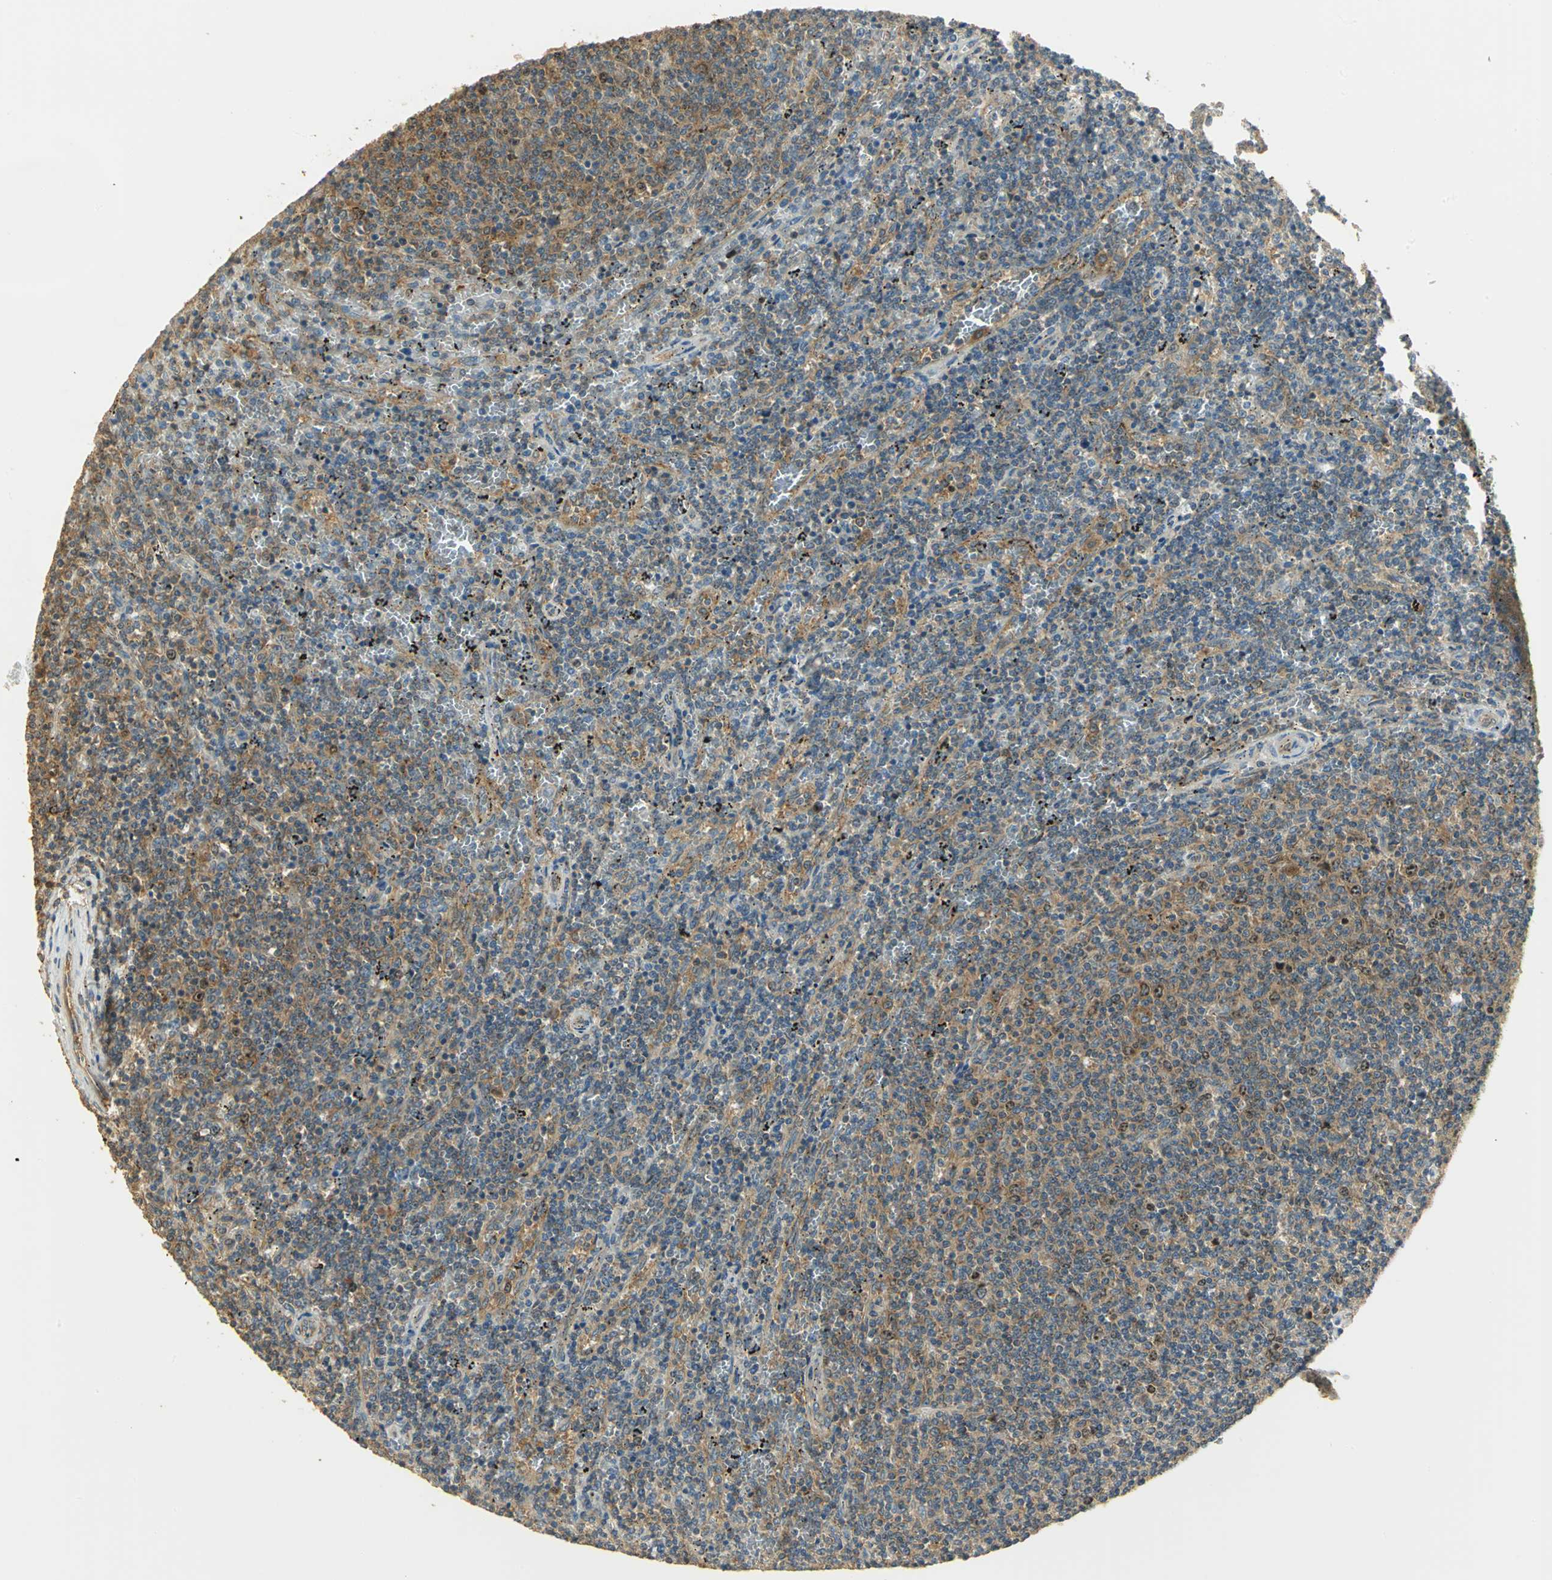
{"staining": {"intensity": "moderate", "quantity": "25%-75%", "location": "cytoplasmic/membranous,nuclear"}, "tissue": "lymphoma", "cell_type": "Tumor cells", "image_type": "cancer", "snomed": [{"axis": "morphology", "description": "Malignant lymphoma, non-Hodgkin's type, Low grade"}, {"axis": "topography", "description": "Spleen"}], "caption": "Low-grade malignant lymphoma, non-Hodgkin's type stained for a protein (brown) demonstrates moderate cytoplasmic/membranous and nuclear positive staining in about 25%-75% of tumor cells.", "gene": "RARS1", "patient": {"sex": "female", "age": 50}}